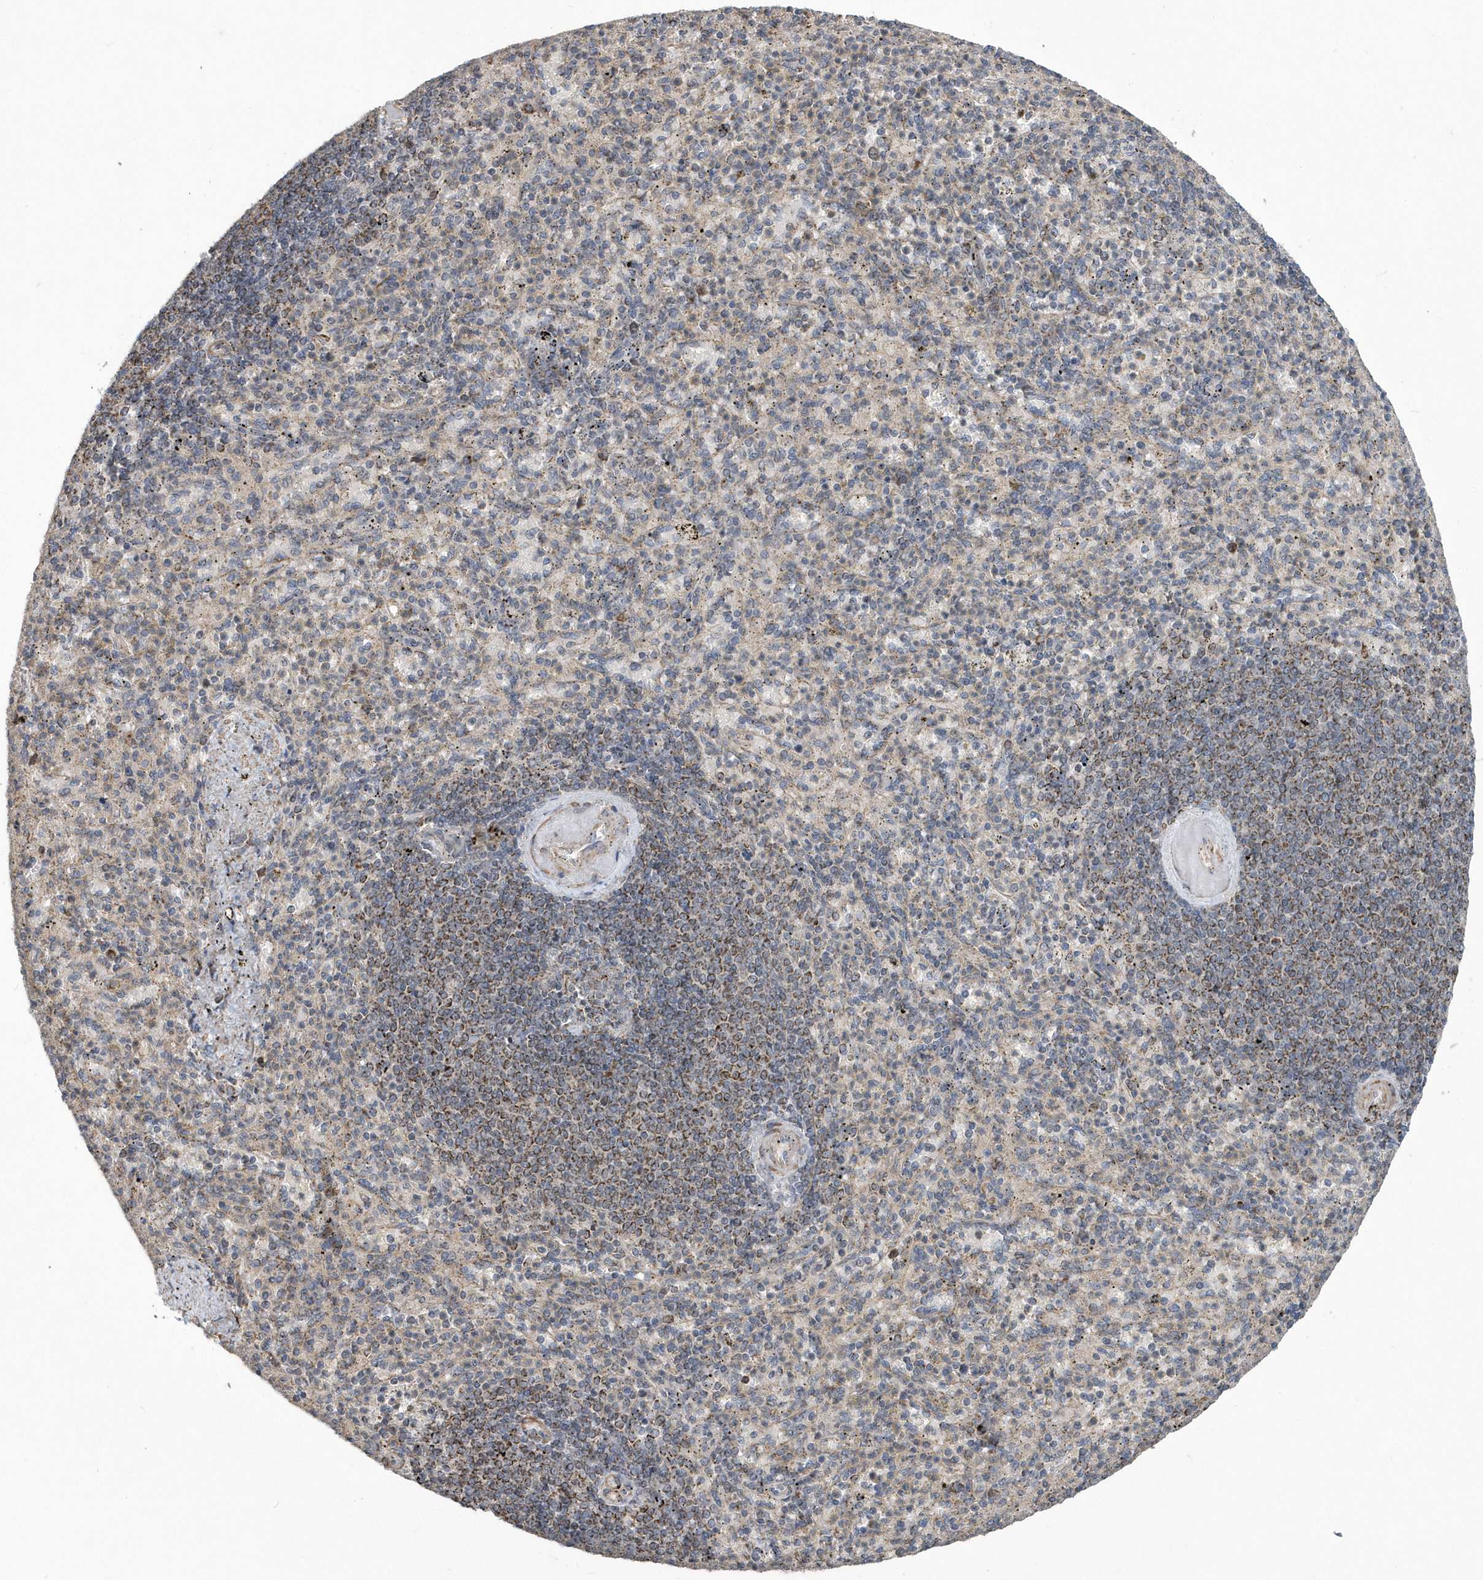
{"staining": {"intensity": "weak", "quantity": ">75%", "location": "cytoplasmic/membranous"}, "tissue": "spleen", "cell_type": "Cells in red pulp", "image_type": "normal", "snomed": [{"axis": "morphology", "description": "Normal tissue, NOS"}, {"axis": "topography", "description": "Spleen"}], "caption": "Cells in red pulp display low levels of weak cytoplasmic/membranous staining in about >75% of cells in benign spleen.", "gene": "SLX9", "patient": {"sex": "female", "age": 74}}